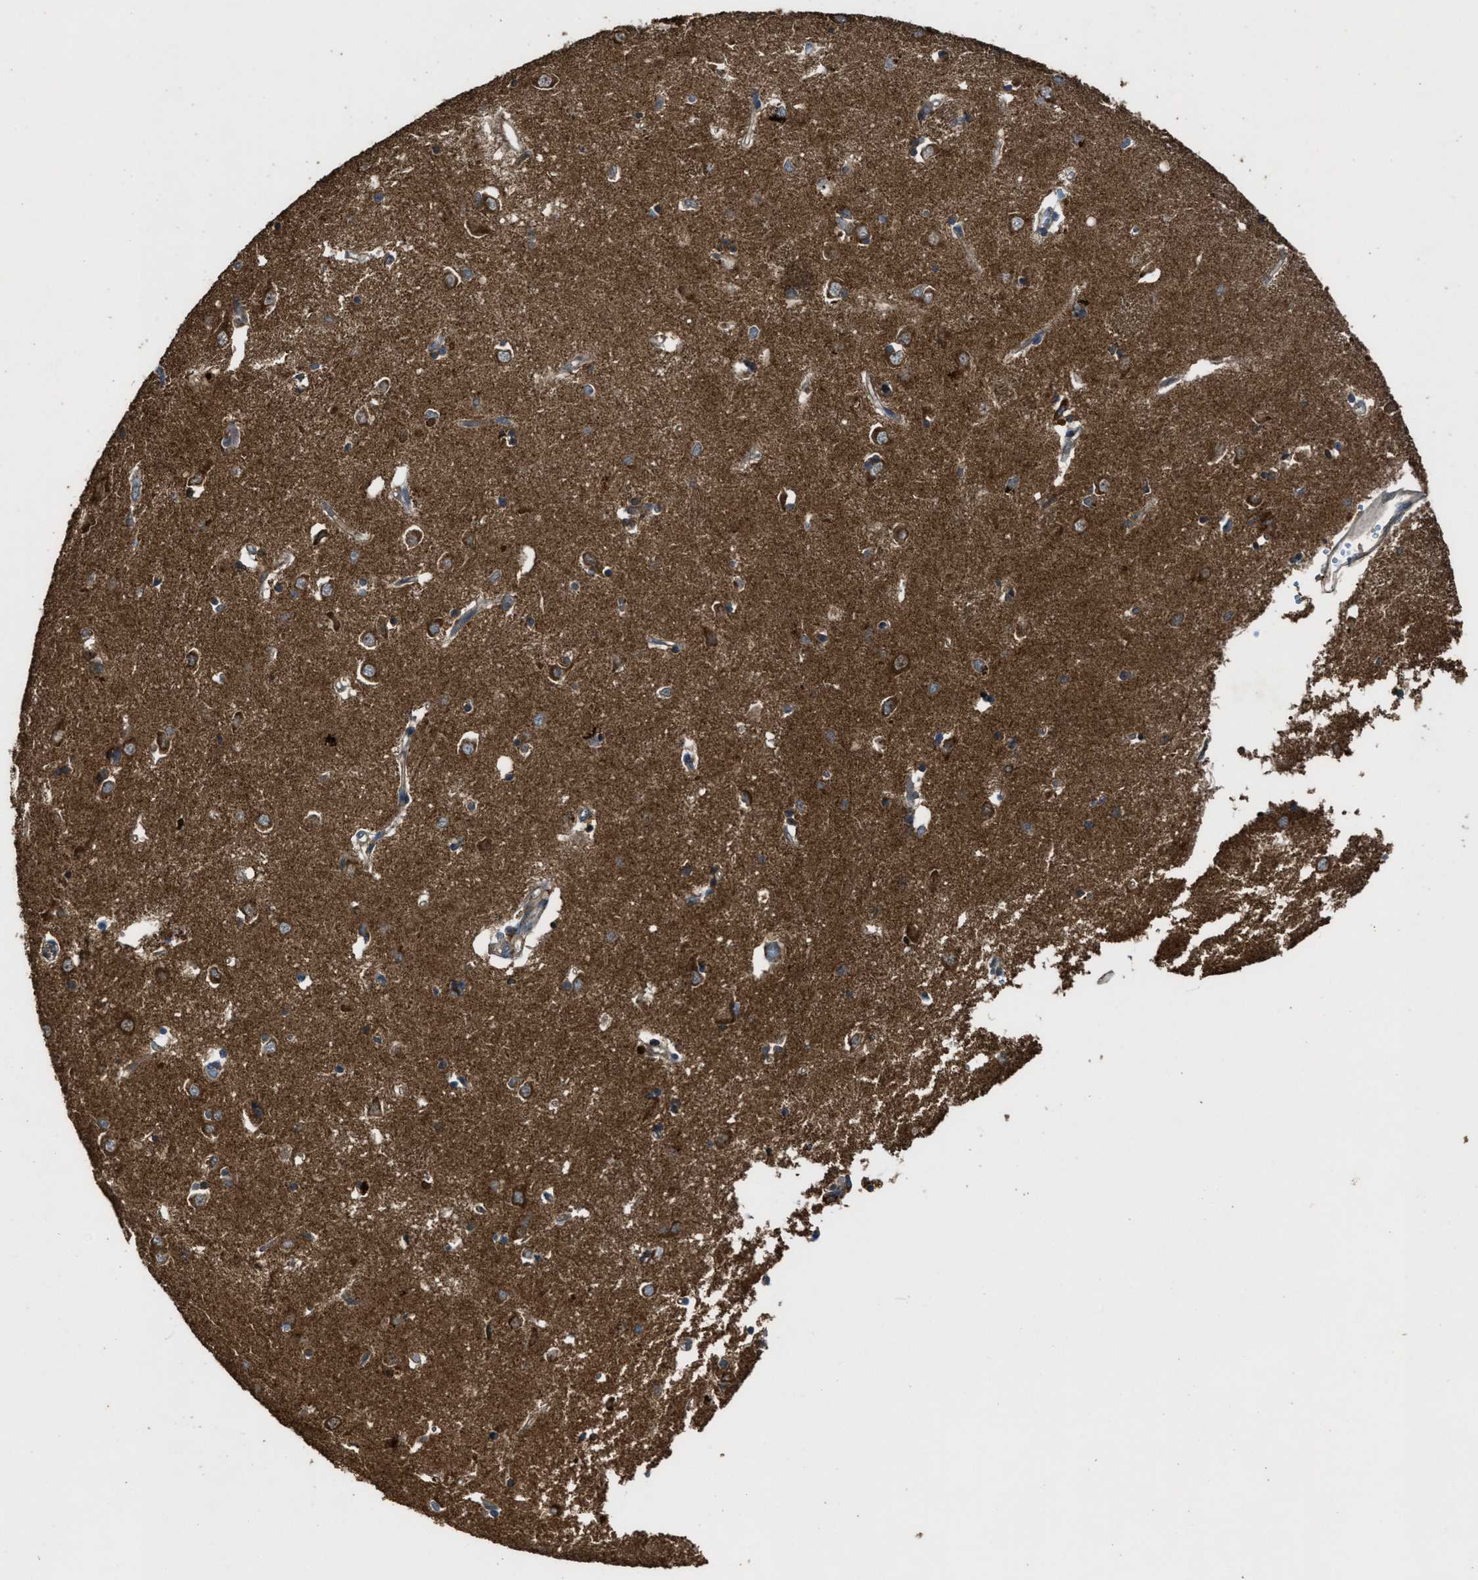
{"staining": {"intensity": "moderate", "quantity": "25%-75%", "location": "cytoplasmic/membranous"}, "tissue": "caudate", "cell_type": "Glial cells", "image_type": "normal", "snomed": [{"axis": "morphology", "description": "Normal tissue, NOS"}, {"axis": "topography", "description": "Lateral ventricle wall"}], "caption": "Moderate cytoplasmic/membranous protein expression is present in approximately 25%-75% of glial cells in caudate. Nuclei are stained in blue.", "gene": "MAP3K8", "patient": {"sex": "female", "age": 19}}